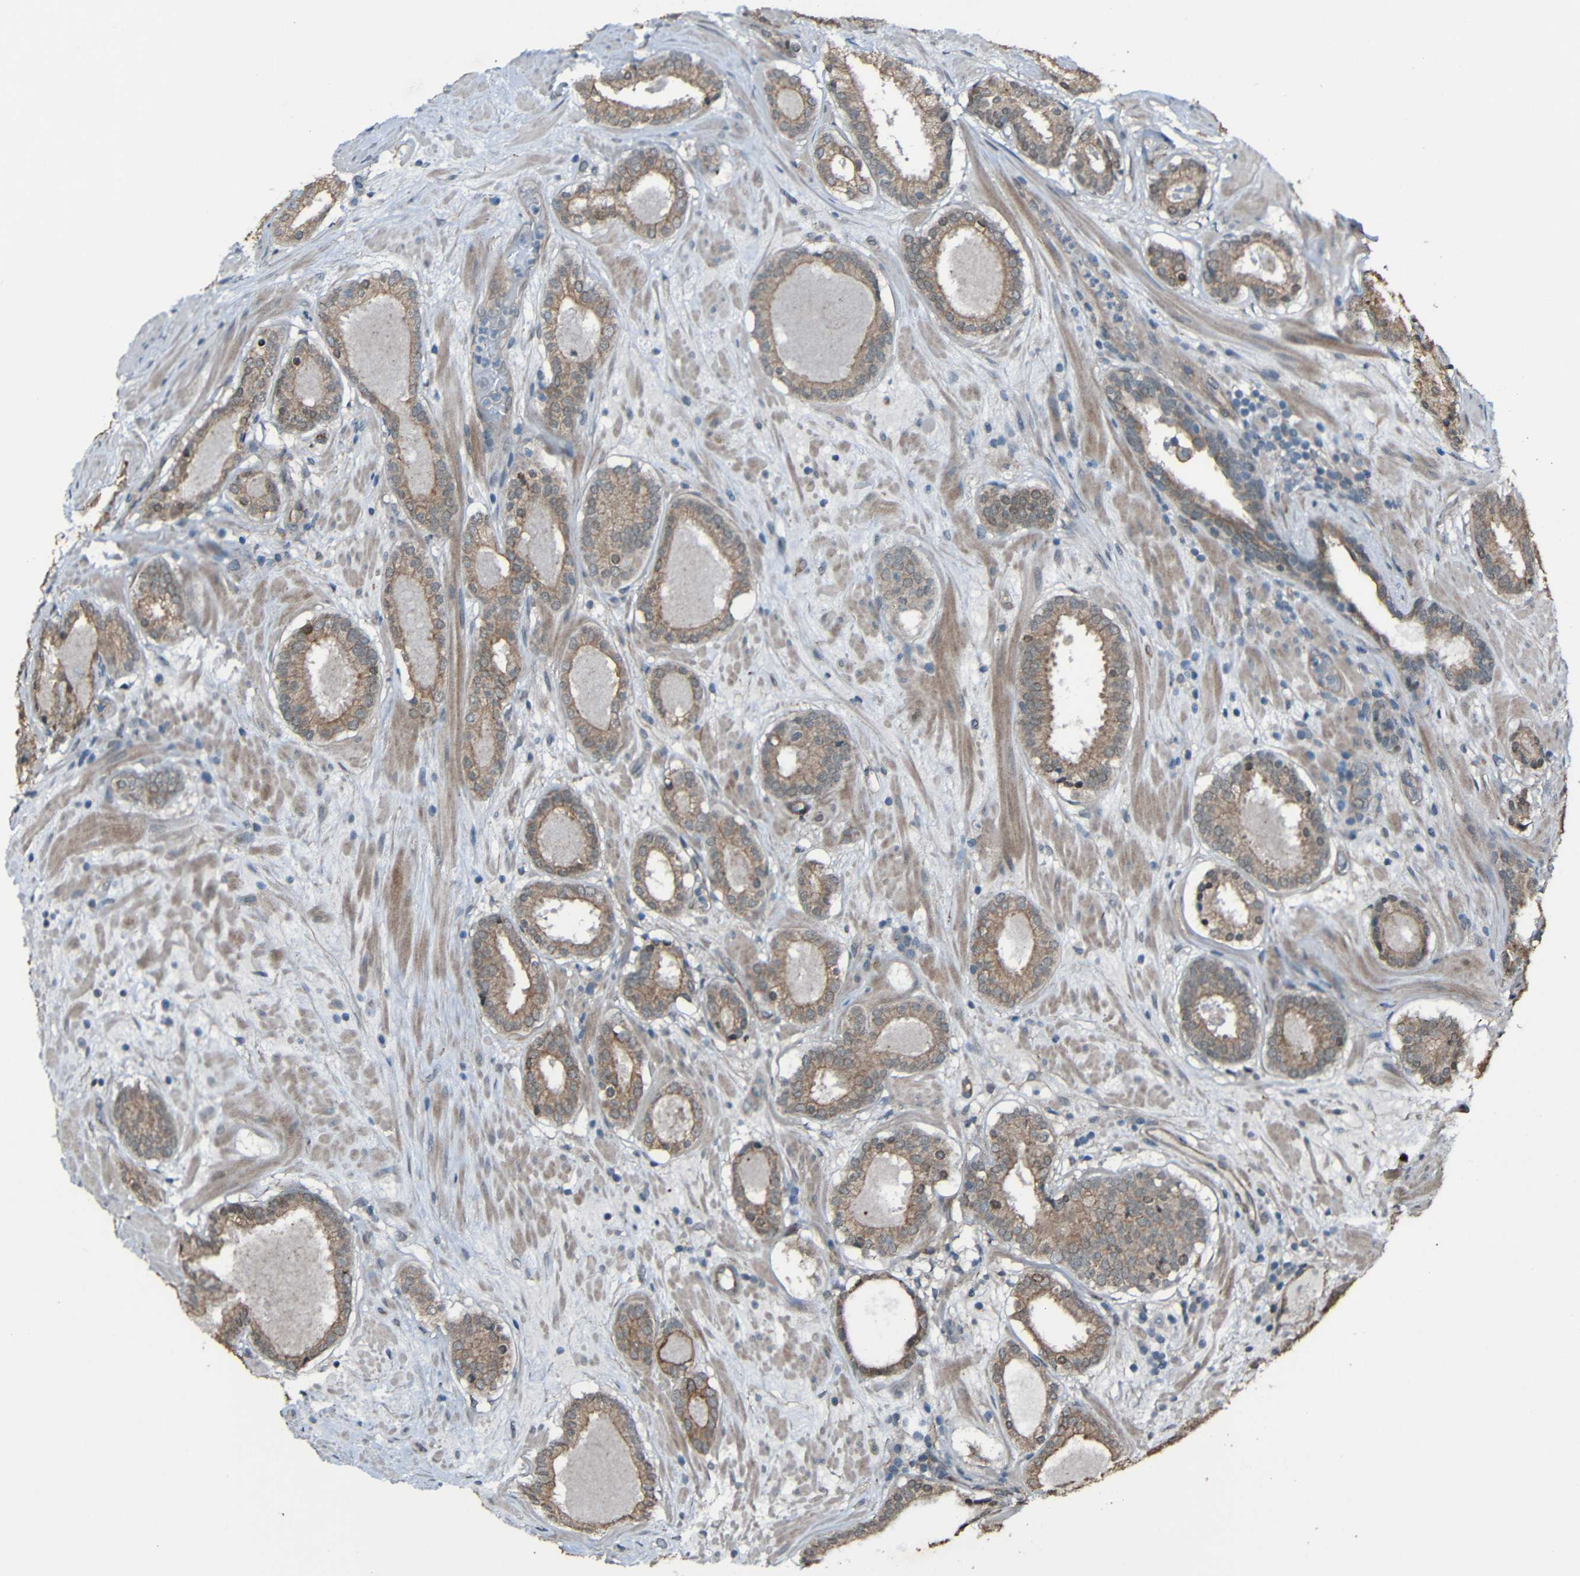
{"staining": {"intensity": "weak", "quantity": ">75%", "location": "cytoplasmic/membranous"}, "tissue": "prostate cancer", "cell_type": "Tumor cells", "image_type": "cancer", "snomed": [{"axis": "morphology", "description": "Adenocarcinoma, Low grade"}, {"axis": "topography", "description": "Prostate"}], "caption": "The image reveals staining of low-grade adenocarcinoma (prostate), revealing weak cytoplasmic/membranous protein expression (brown color) within tumor cells.", "gene": "LGR5", "patient": {"sex": "male", "age": 69}}